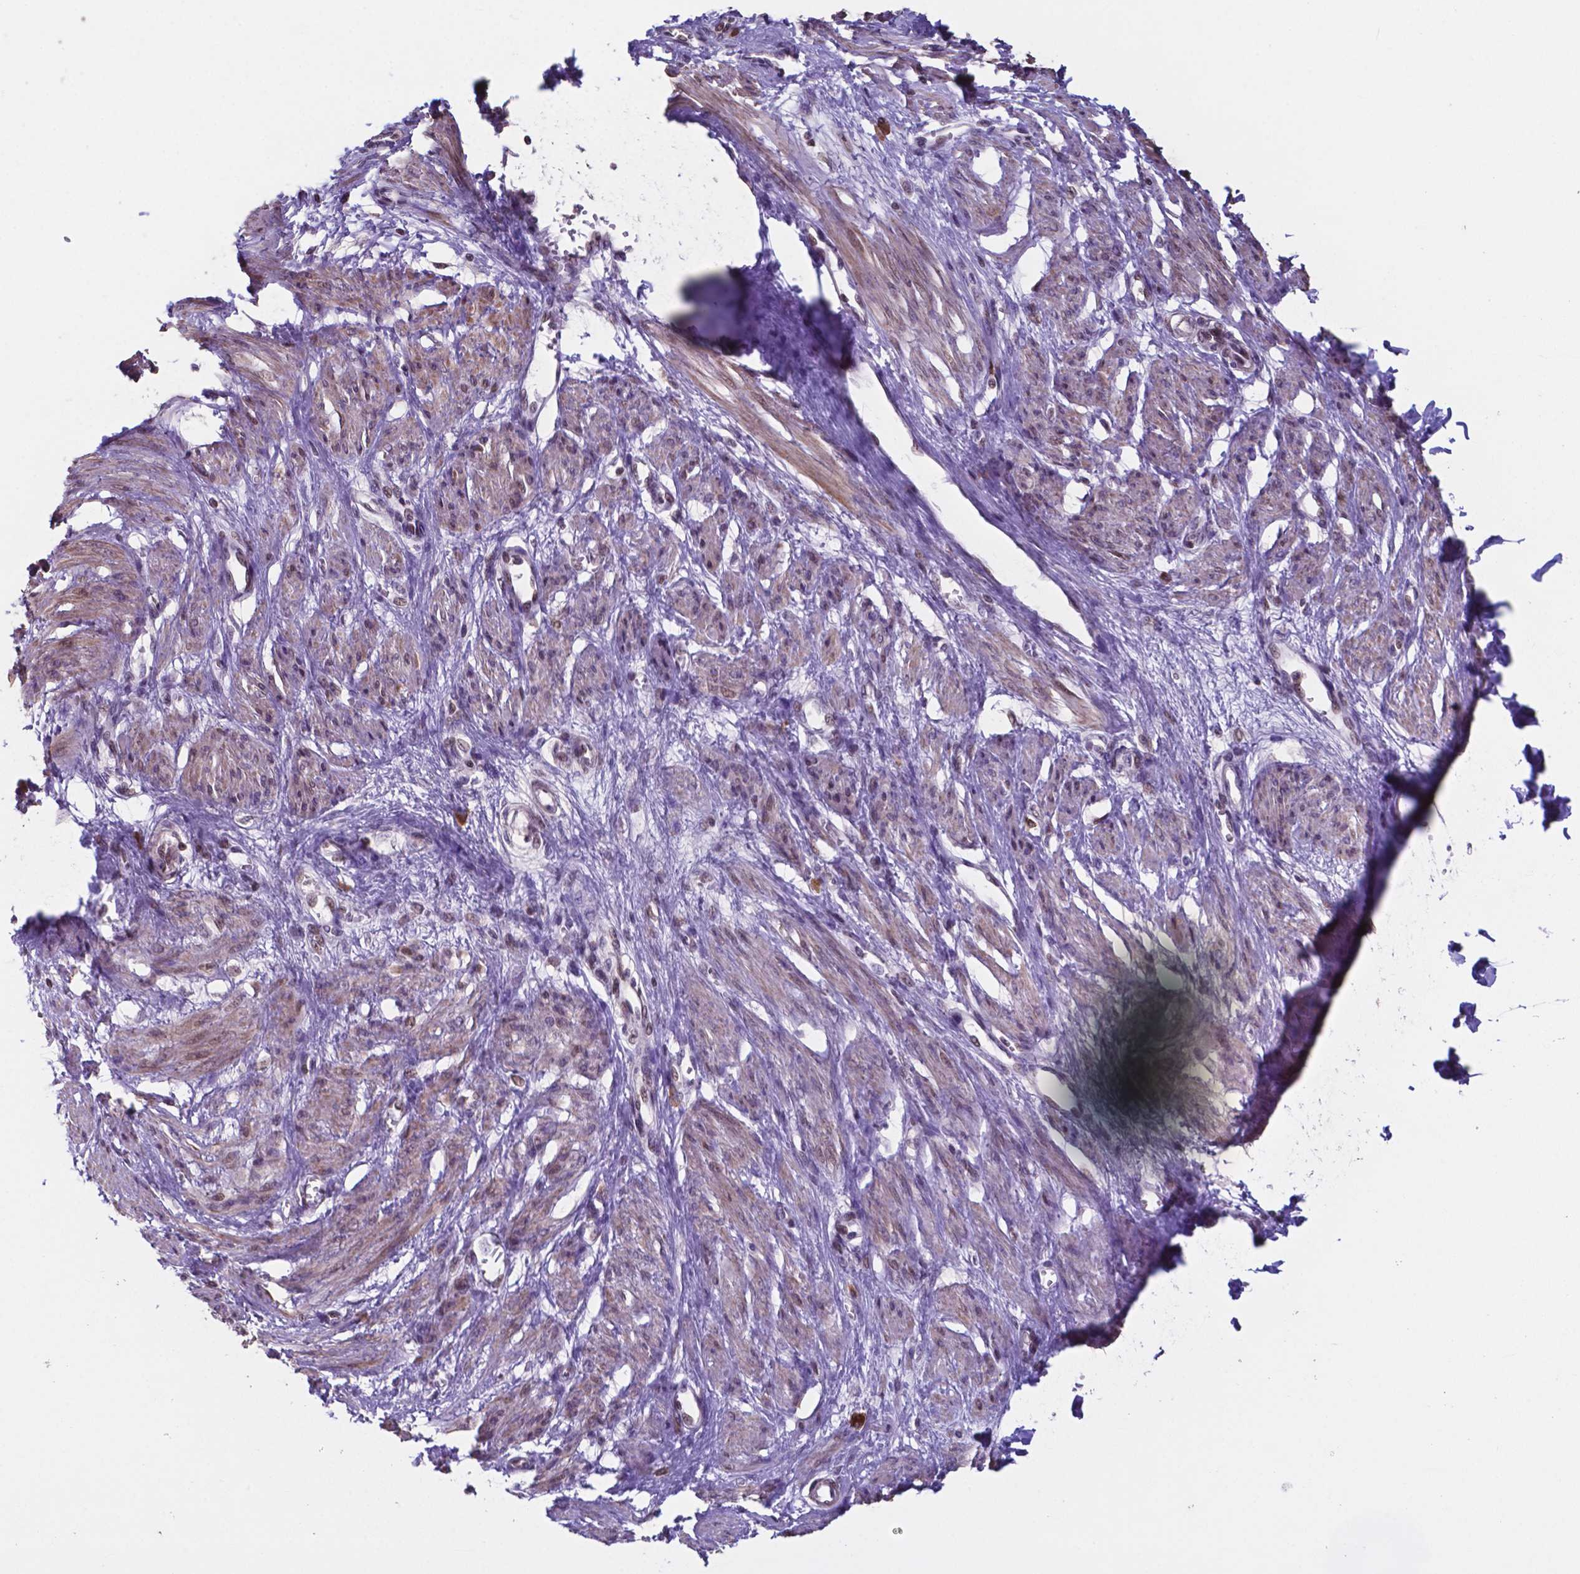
{"staining": {"intensity": "weak", "quantity": "<25%", "location": "cytoplasmic/membranous,nuclear"}, "tissue": "smooth muscle", "cell_type": "Smooth muscle cells", "image_type": "normal", "snomed": [{"axis": "morphology", "description": "Normal tissue, NOS"}, {"axis": "topography", "description": "Smooth muscle"}, {"axis": "topography", "description": "Uterus"}], "caption": "Immunohistochemistry image of normal smooth muscle: smooth muscle stained with DAB exhibits no significant protein positivity in smooth muscle cells.", "gene": "MLC1", "patient": {"sex": "female", "age": 39}}